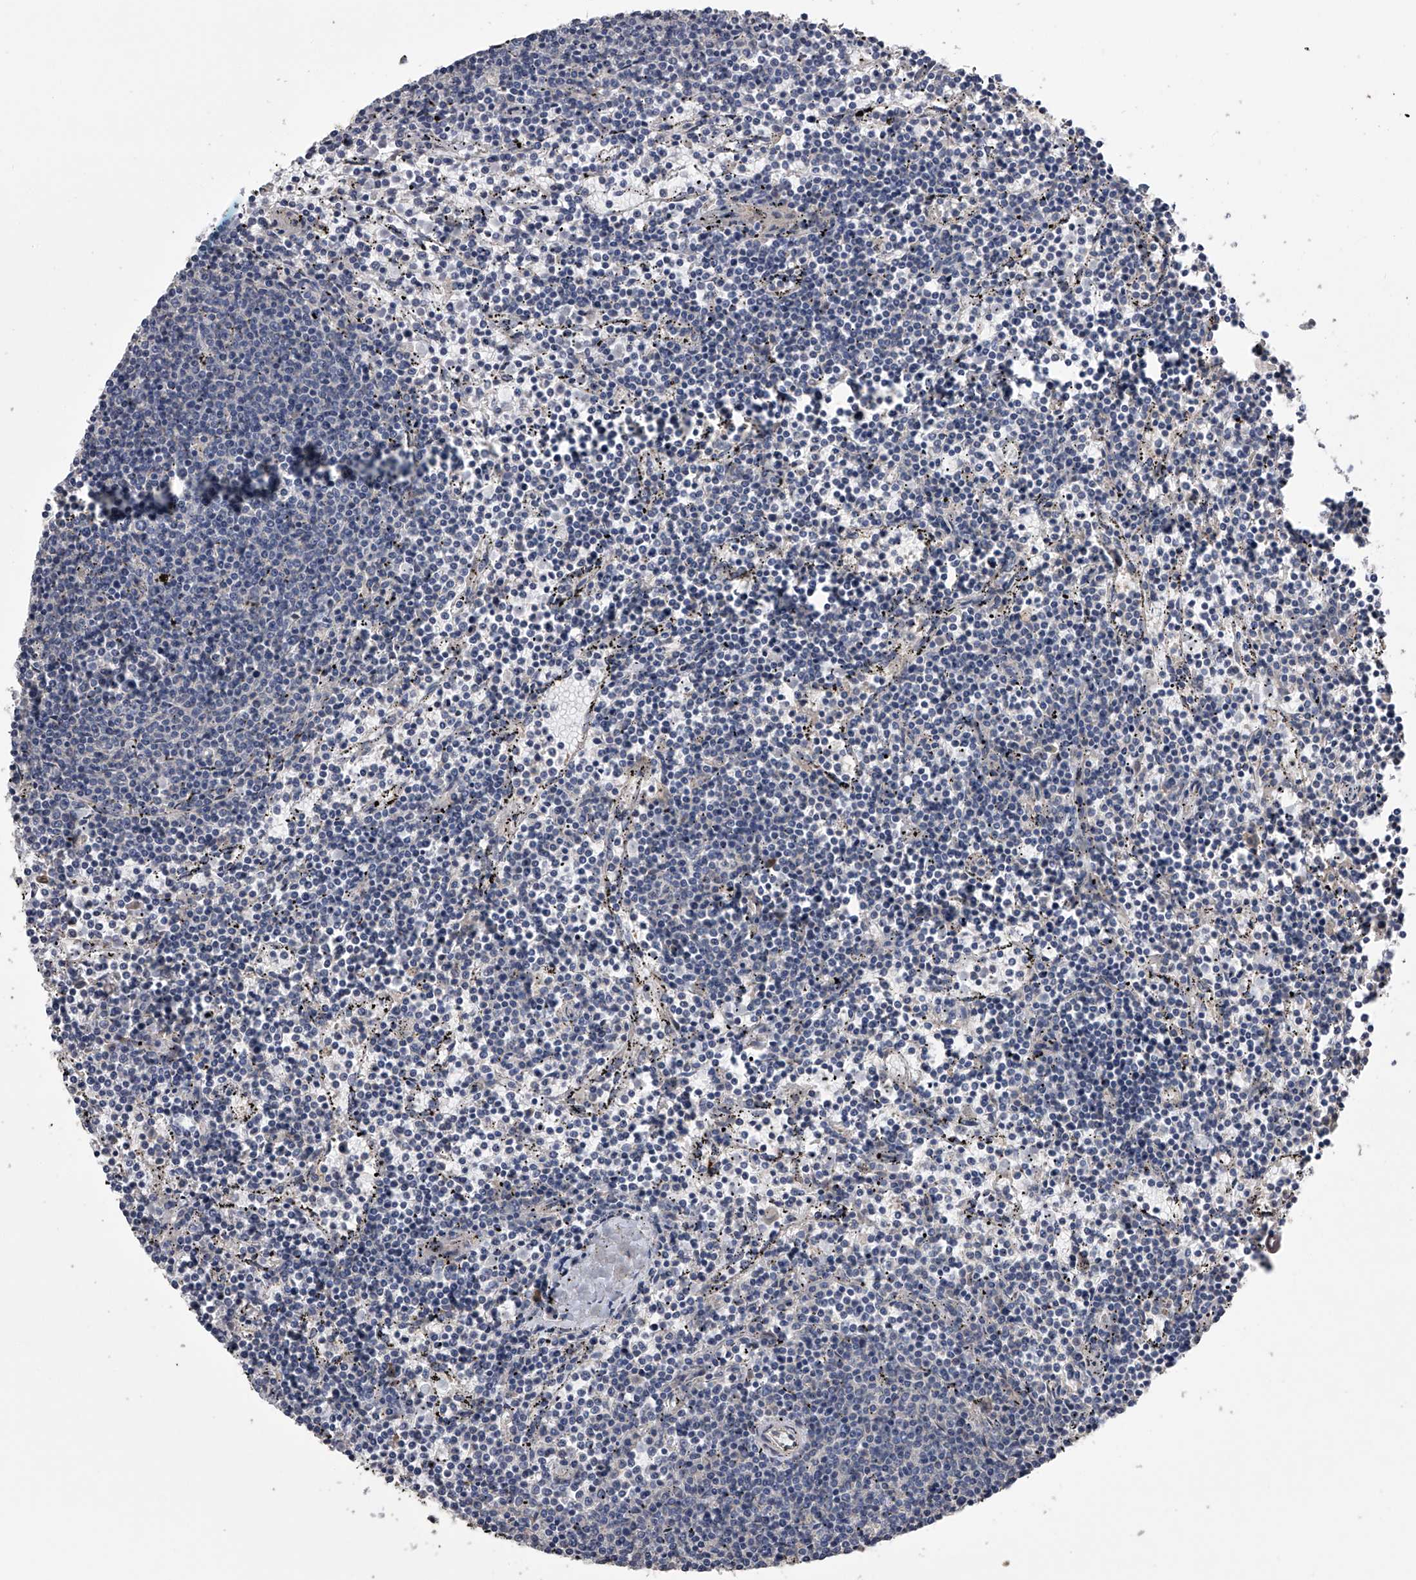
{"staining": {"intensity": "negative", "quantity": "none", "location": "none"}, "tissue": "lymphoma", "cell_type": "Tumor cells", "image_type": "cancer", "snomed": [{"axis": "morphology", "description": "Malignant lymphoma, non-Hodgkin's type, Low grade"}, {"axis": "topography", "description": "Spleen"}], "caption": "Immunohistochemistry of human malignant lymphoma, non-Hodgkin's type (low-grade) demonstrates no staining in tumor cells. Nuclei are stained in blue.", "gene": "ZNF343", "patient": {"sex": "female", "age": 50}}